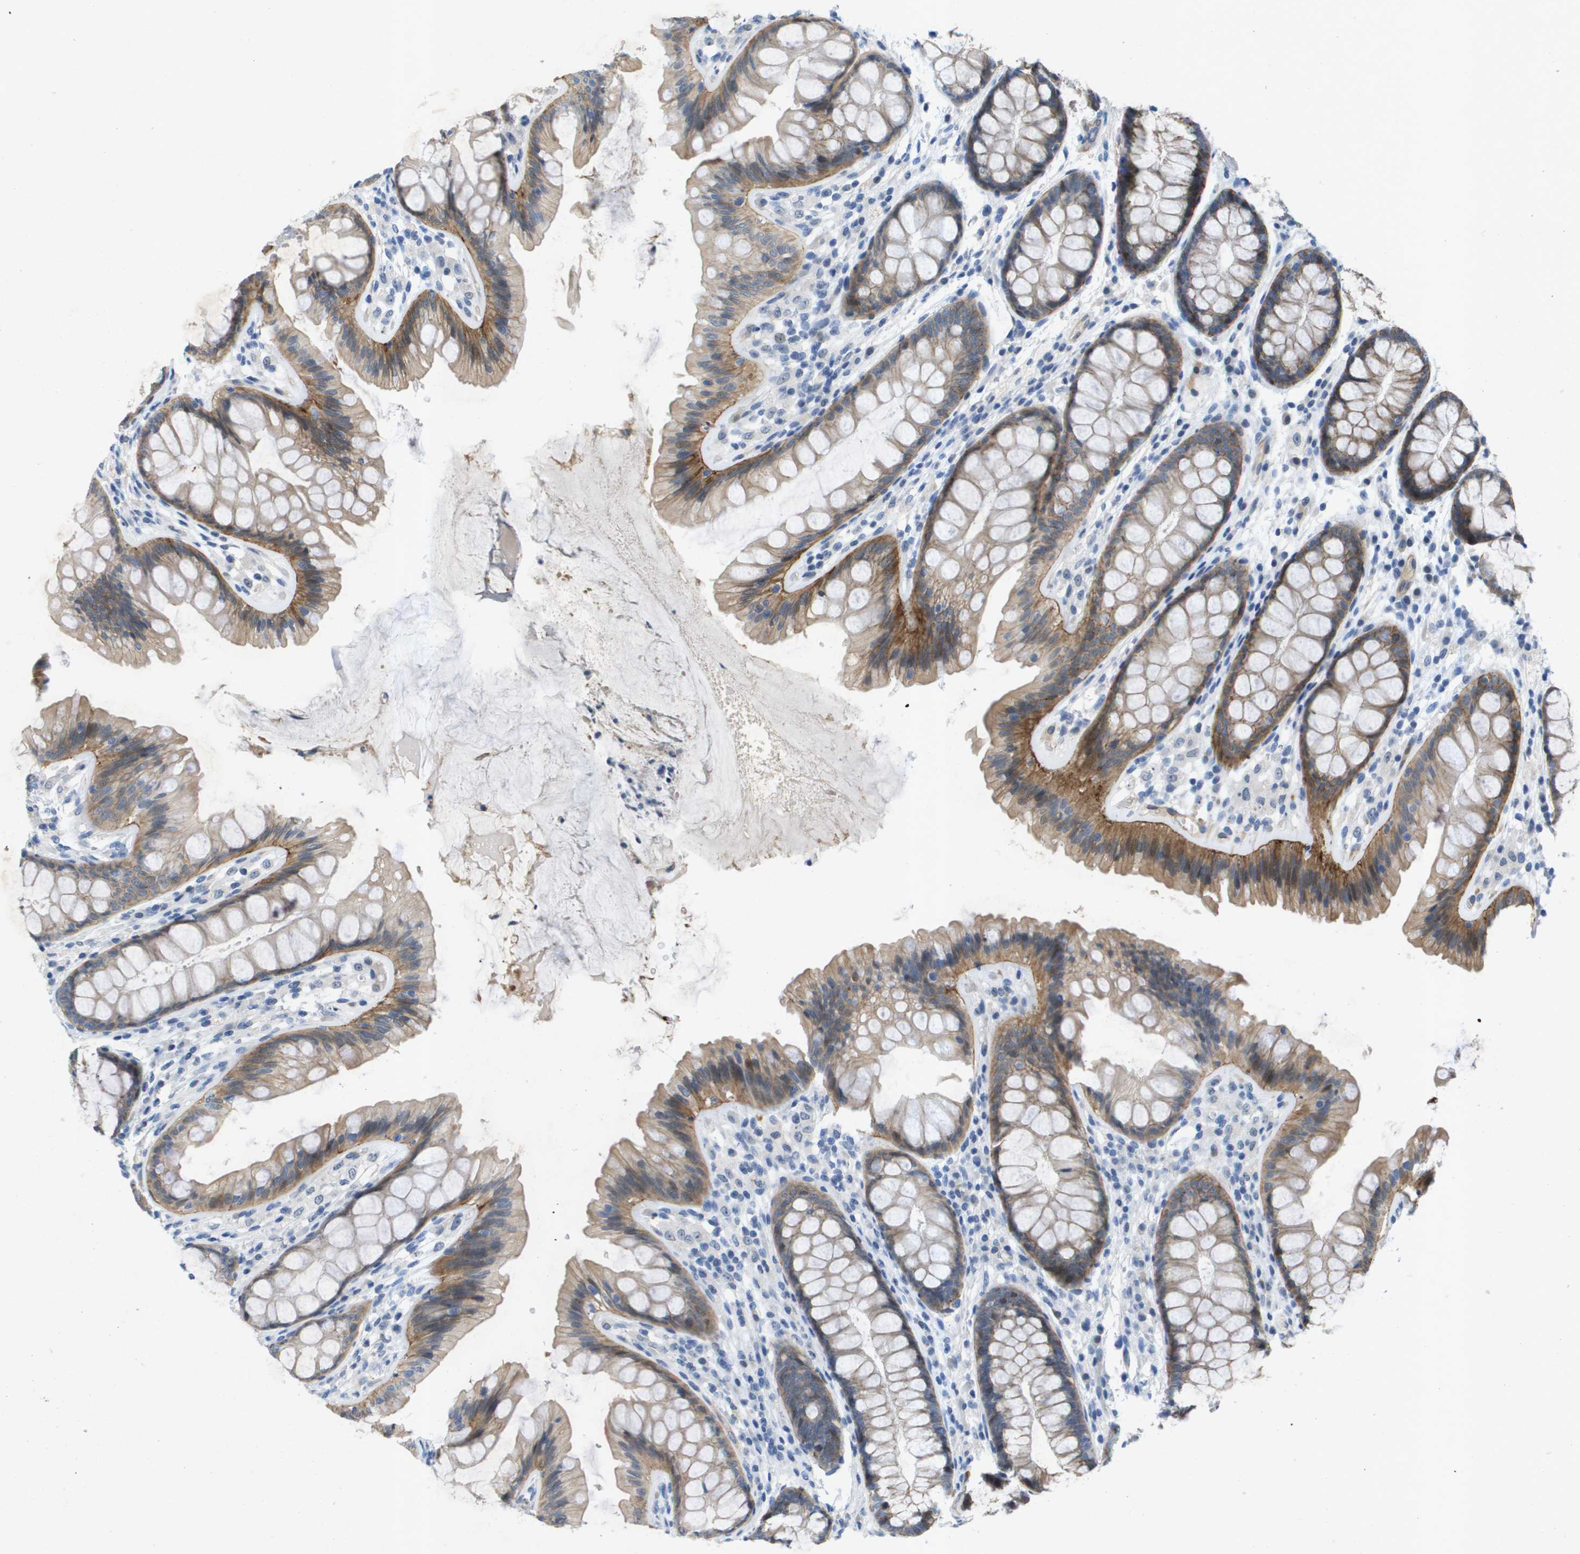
{"staining": {"intensity": "negative", "quantity": "none", "location": "none"}, "tissue": "colon", "cell_type": "Endothelial cells", "image_type": "normal", "snomed": [{"axis": "morphology", "description": "Normal tissue, NOS"}, {"axis": "topography", "description": "Colon"}], "caption": "Endothelial cells are negative for protein expression in normal human colon. (DAB (3,3'-diaminobenzidine) immunohistochemistry, high magnification).", "gene": "ITGA6", "patient": {"sex": "female", "age": 56}}